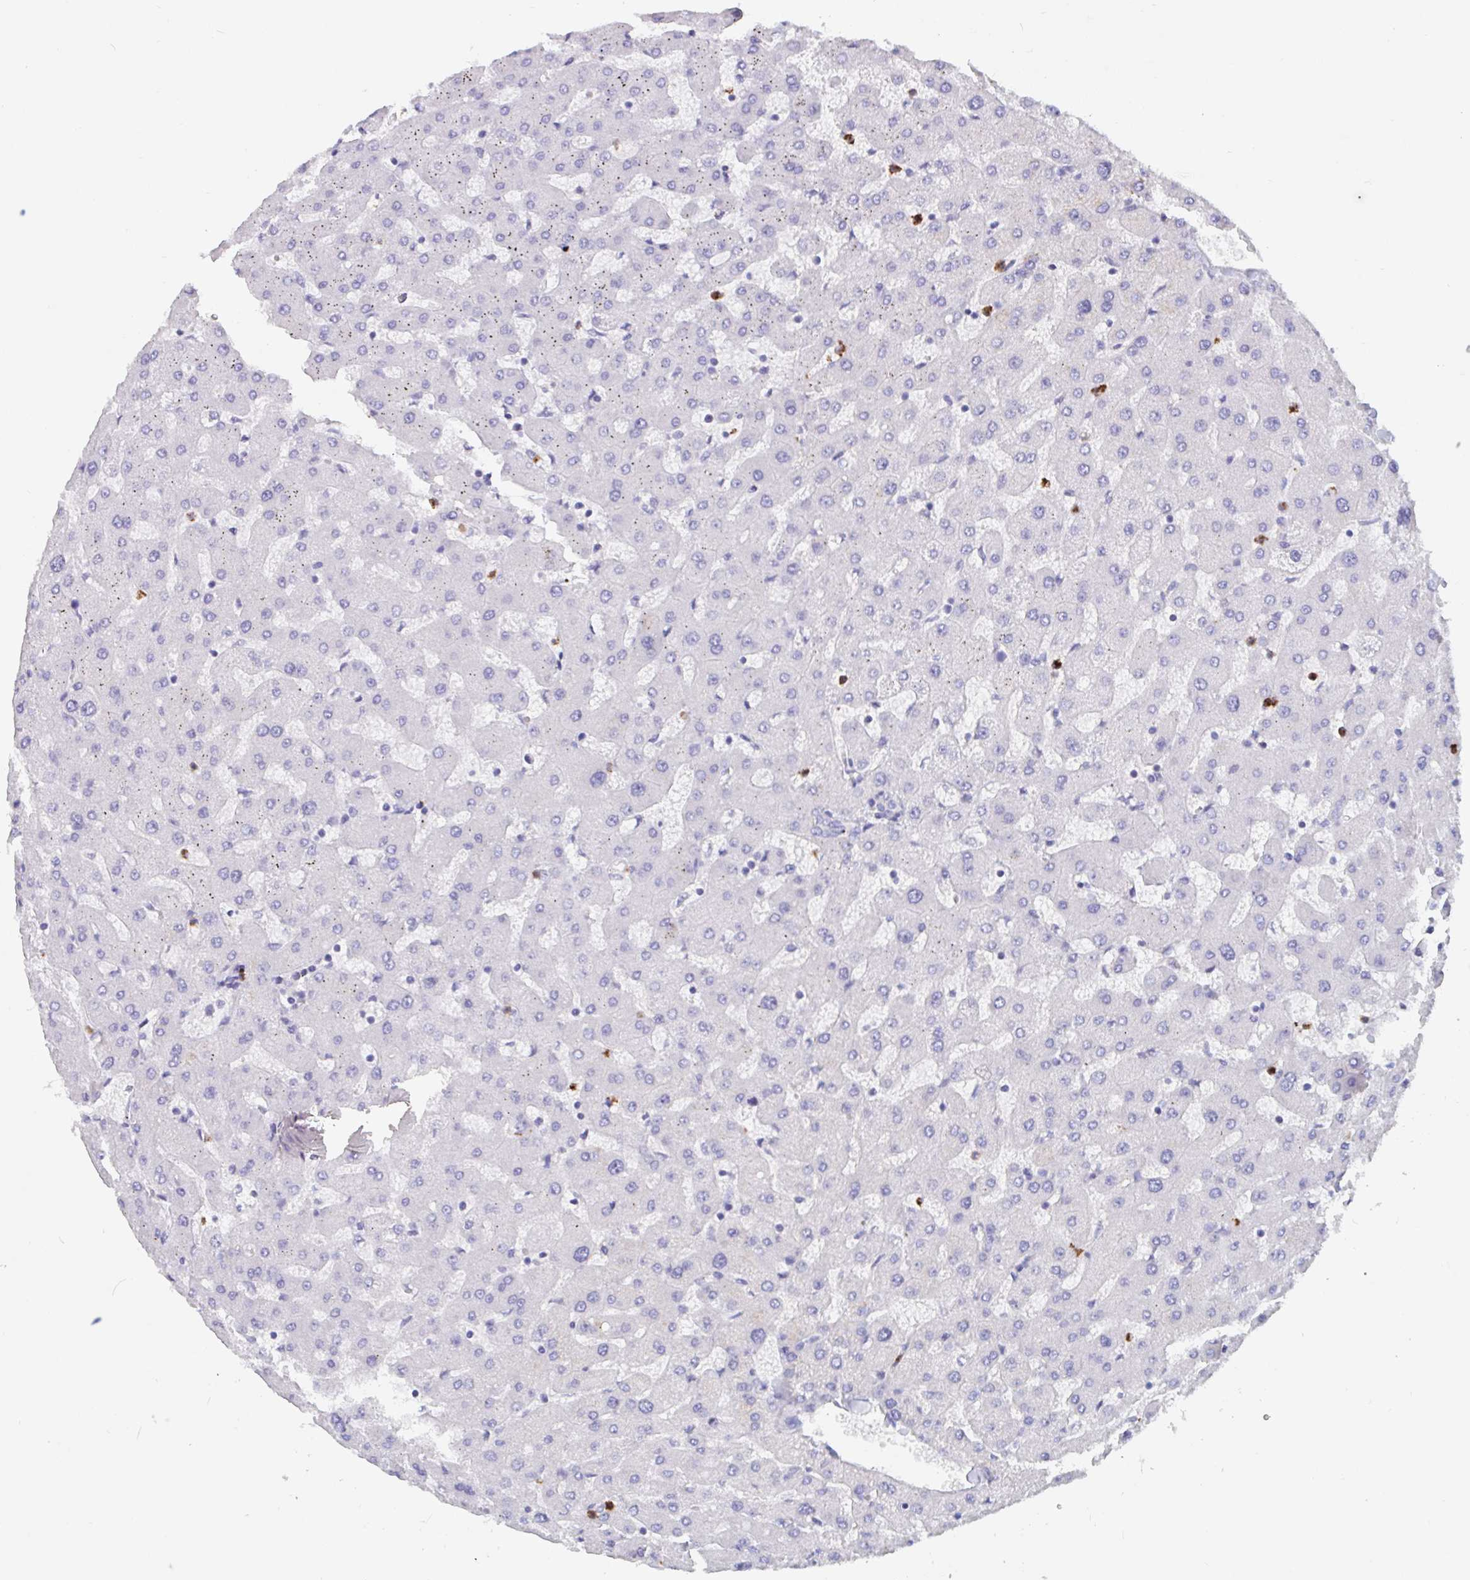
{"staining": {"intensity": "negative", "quantity": "none", "location": "none"}, "tissue": "liver", "cell_type": "Cholangiocytes", "image_type": "normal", "snomed": [{"axis": "morphology", "description": "Normal tissue, NOS"}, {"axis": "topography", "description": "Liver"}], "caption": "A photomicrograph of liver stained for a protein exhibits no brown staining in cholangiocytes. (Brightfield microscopy of DAB (3,3'-diaminobenzidine) immunohistochemistry at high magnification).", "gene": "ZNHIT2", "patient": {"sex": "female", "age": 63}}